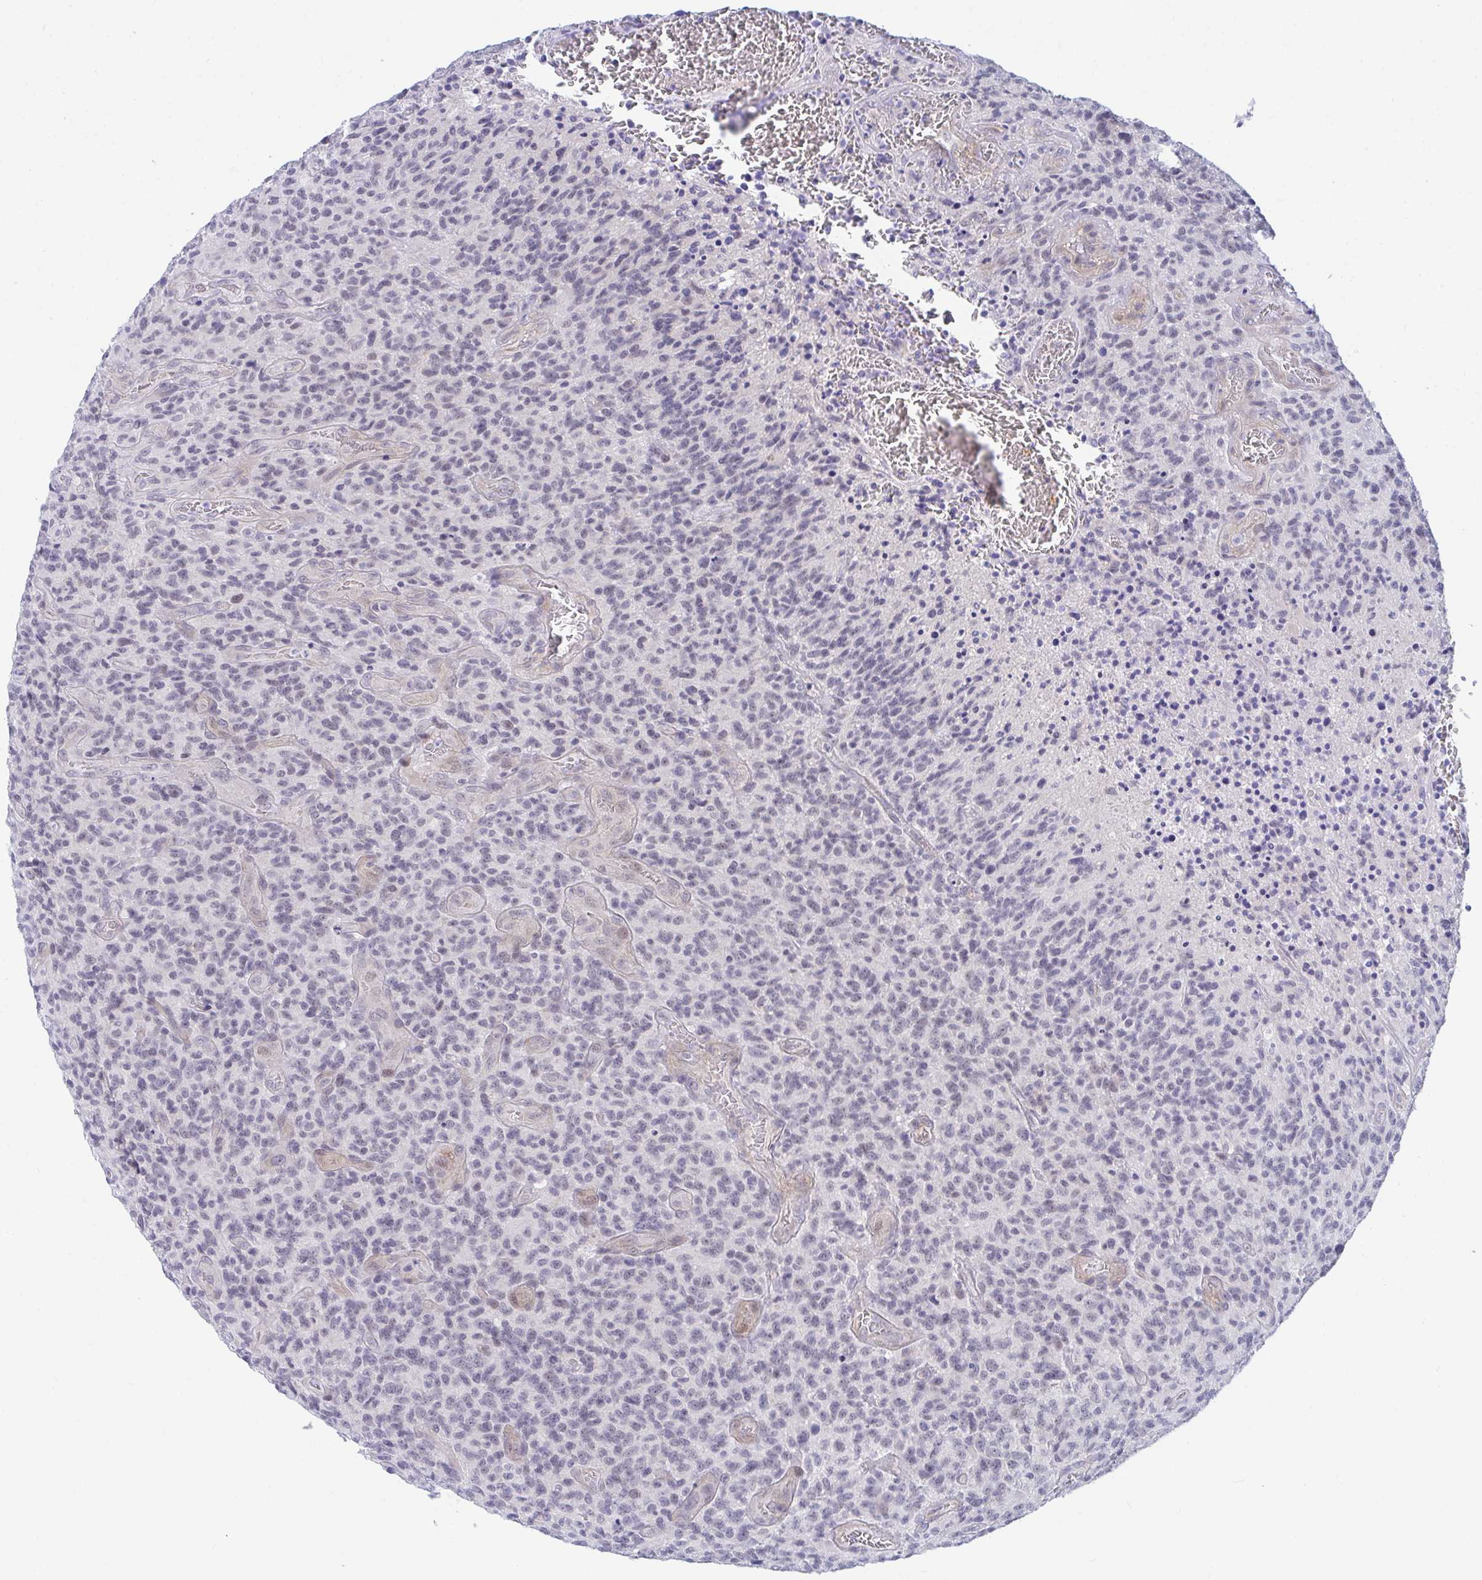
{"staining": {"intensity": "weak", "quantity": "<25%", "location": "nuclear"}, "tissue": "glioma", "cell_type": "Tumor cells", "image_type": "cancer", "snomed": [{"axis": "morphology", "description": "Glioma, malignant, High grade"}, {"axis": "topography", "description": "Brain"}], "caption": "Histopathology image shows no protein expression in tumor cells of high-grade glioma (malignant) tissue.", "gene": "DAOA", "patient": {"sex": "male", "age": 76}}